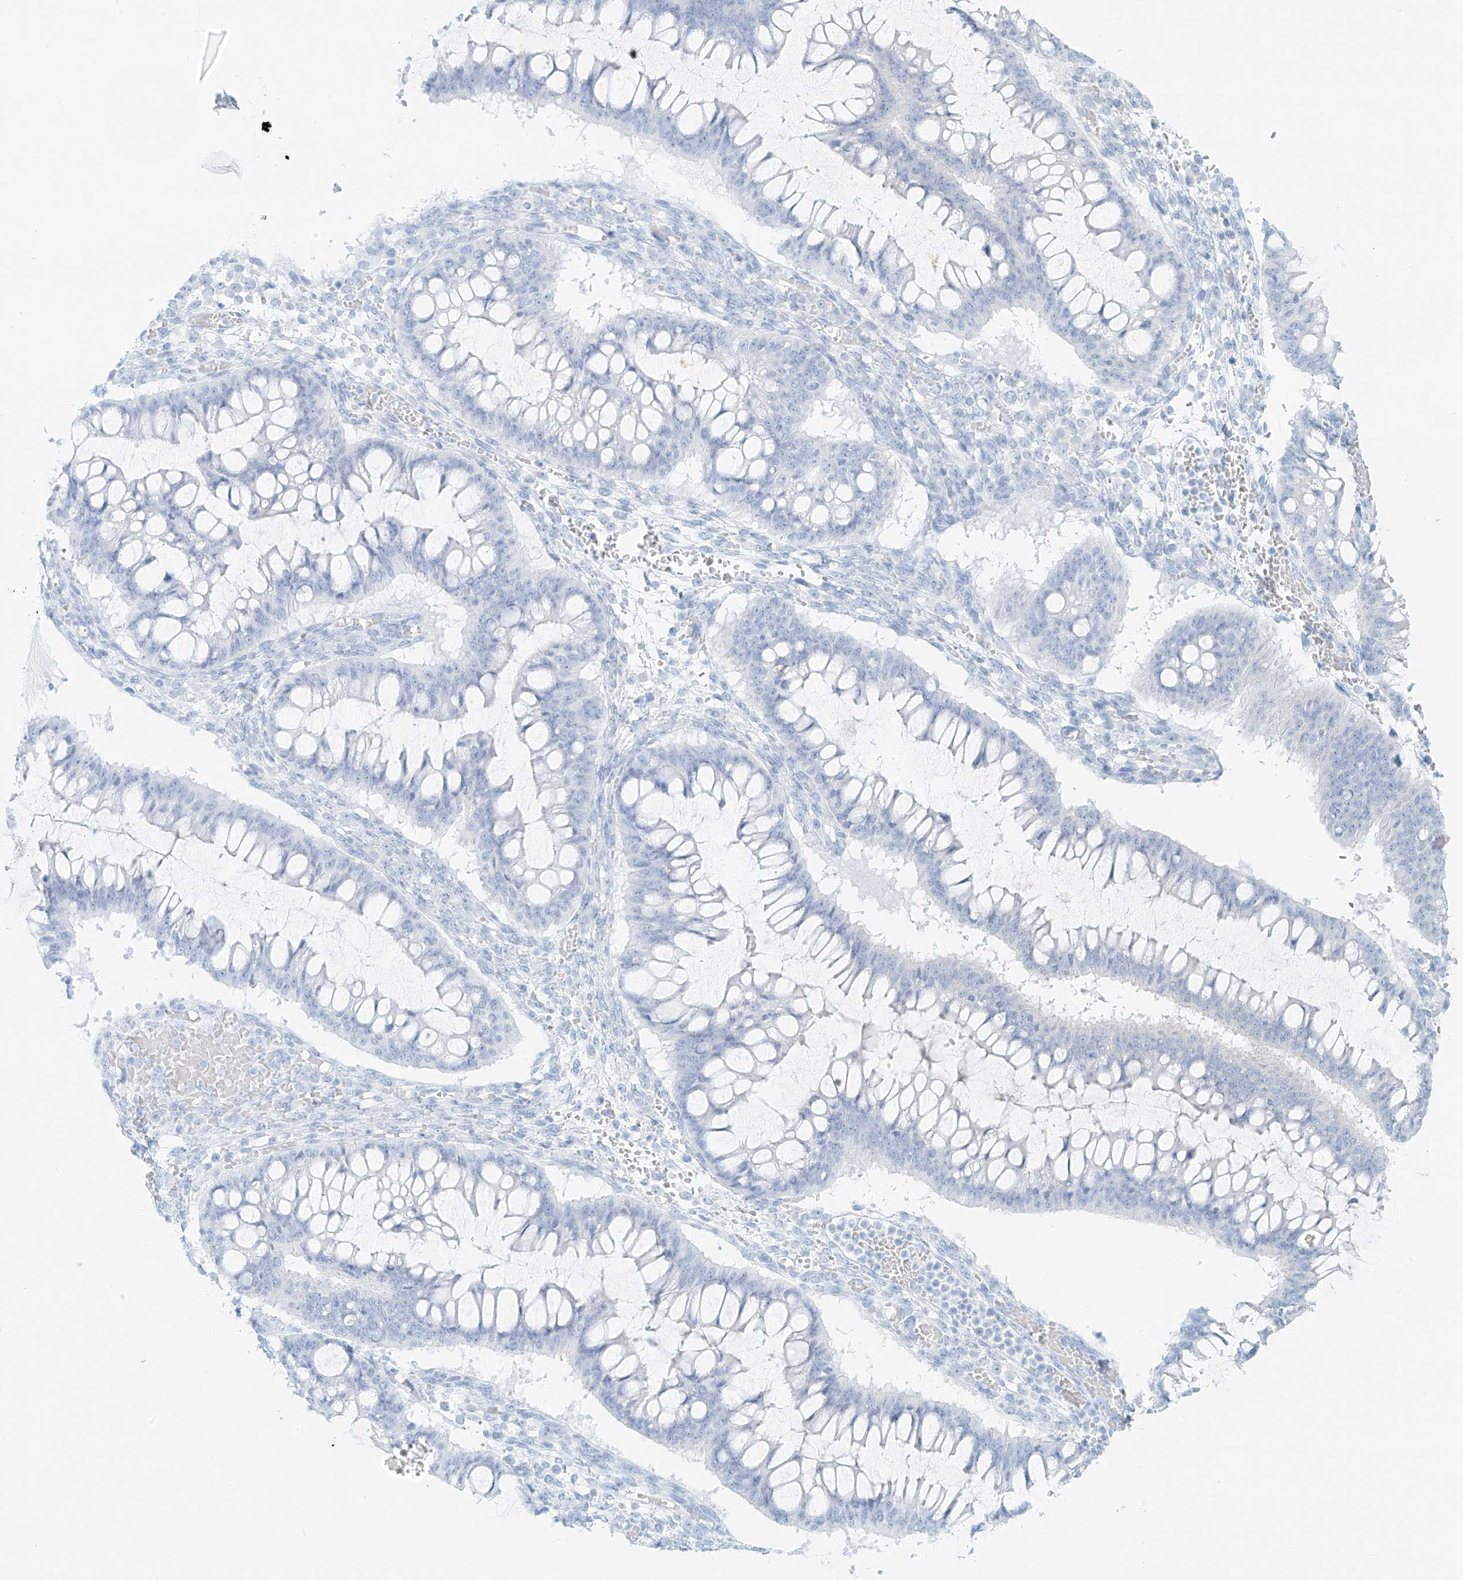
{"staining": {"intensity": "negative", "quantity": "none", "location": "none"}, "tissue": "ovarian cancer", "cell_type": "Tumor cells", "image_type": "cancer", "snomed": [{"axis": "morphology", "description": "Cystadenocarcinoma, mucinous, NOS"}, {"axis": "topography", "description": "Ovary"}], "caption": "Protein analysis of ovarian cancer (mucinous cystadenocarcinoma) exhibits no significant staining in tumor cells.", "gene": "UST", "patient": {"sex": "female", "age": 73}}